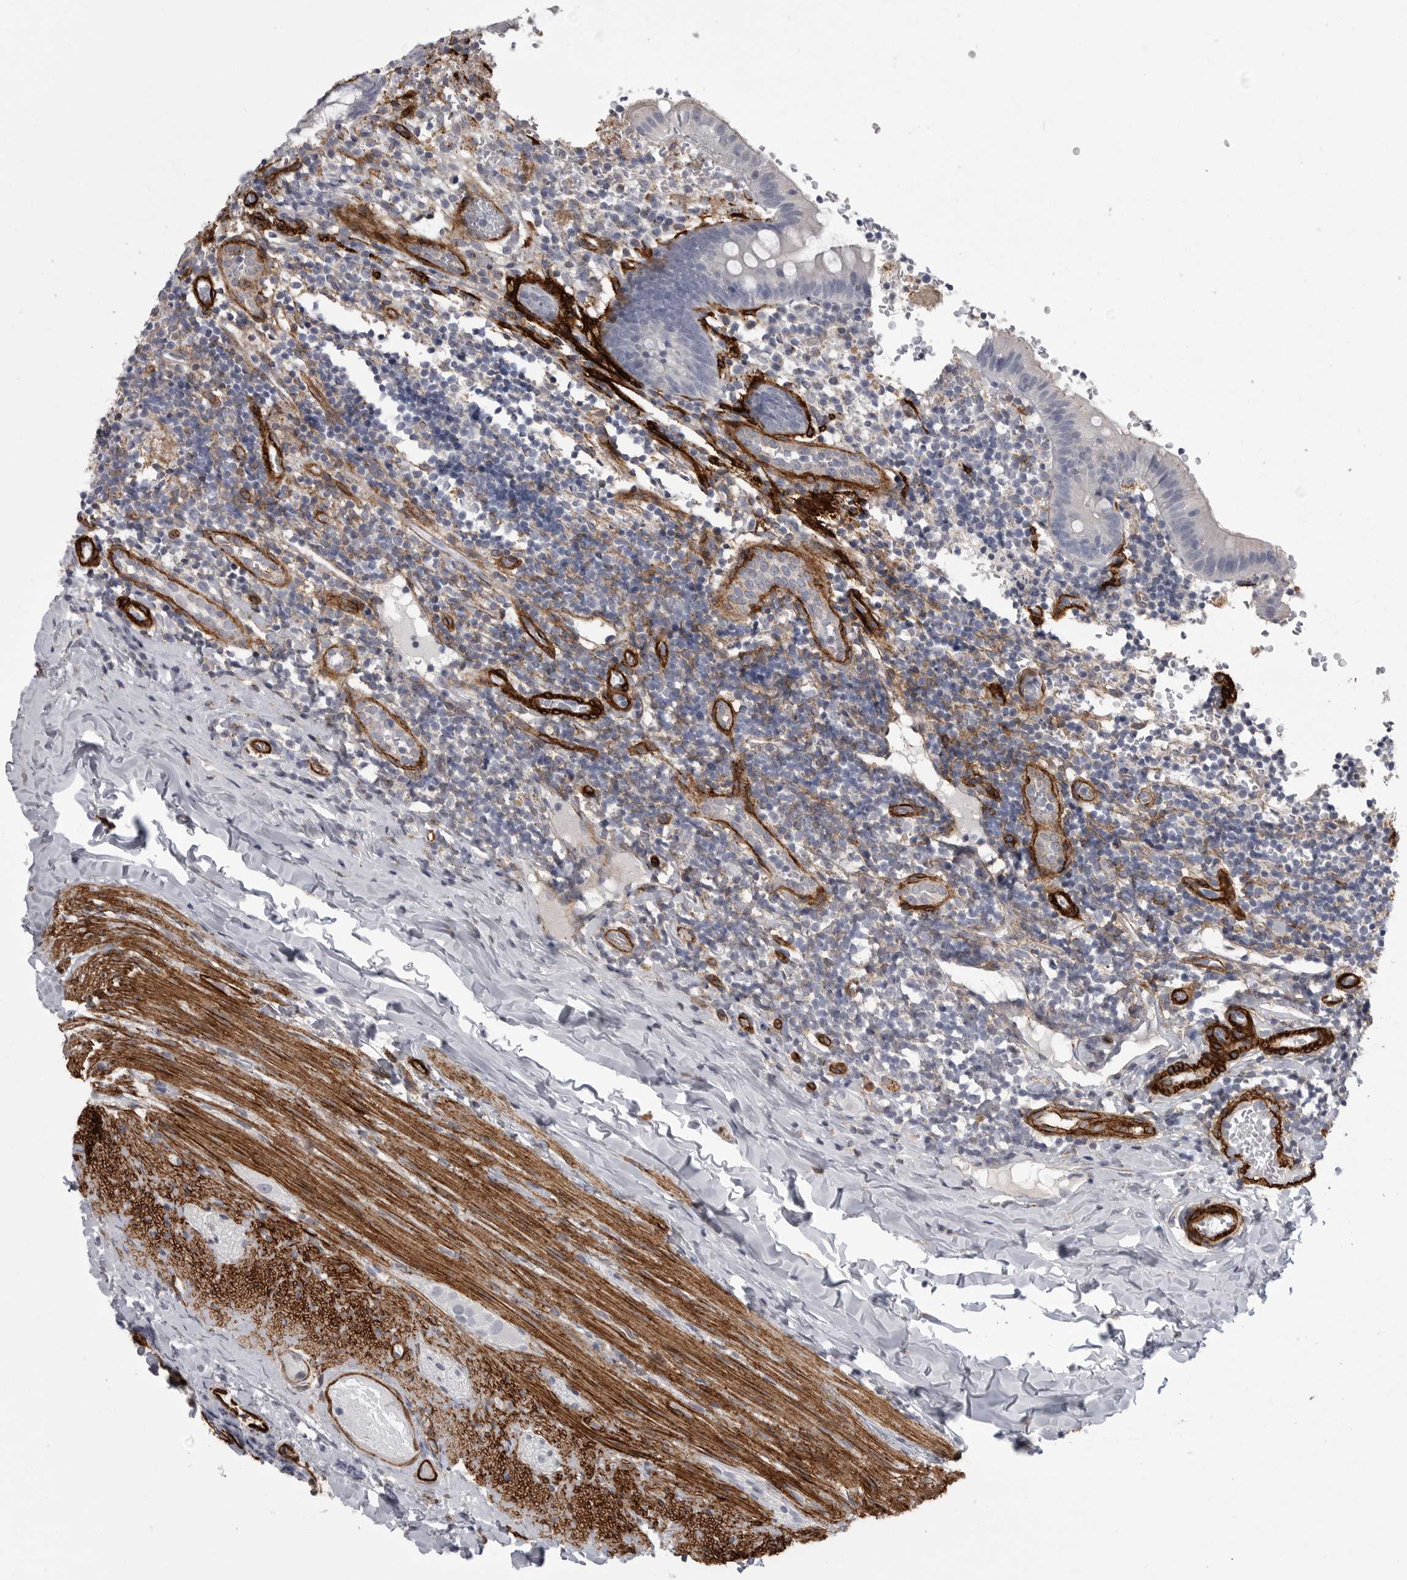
{"staining": {"intensity": "negative", "quantity": "none", "location": "none"}, "tissue": "appendix", "cell_type": "Glandular cells", "image_type": "normal", "snomed": [{"axis": "morphology", "description": "Normal tissue, NOS"}, {"axis": "topography", "description": "Appendix"}], "caption": "Micrograph shows no protein expression in glandular cells of unremarkable appendix. (Brightfield microscopy of DAB (3,3'-diaminobenzidine) IHC at high magnification).", "gene": "AOC3", "patient": {"sex": "male", "age": 8}}